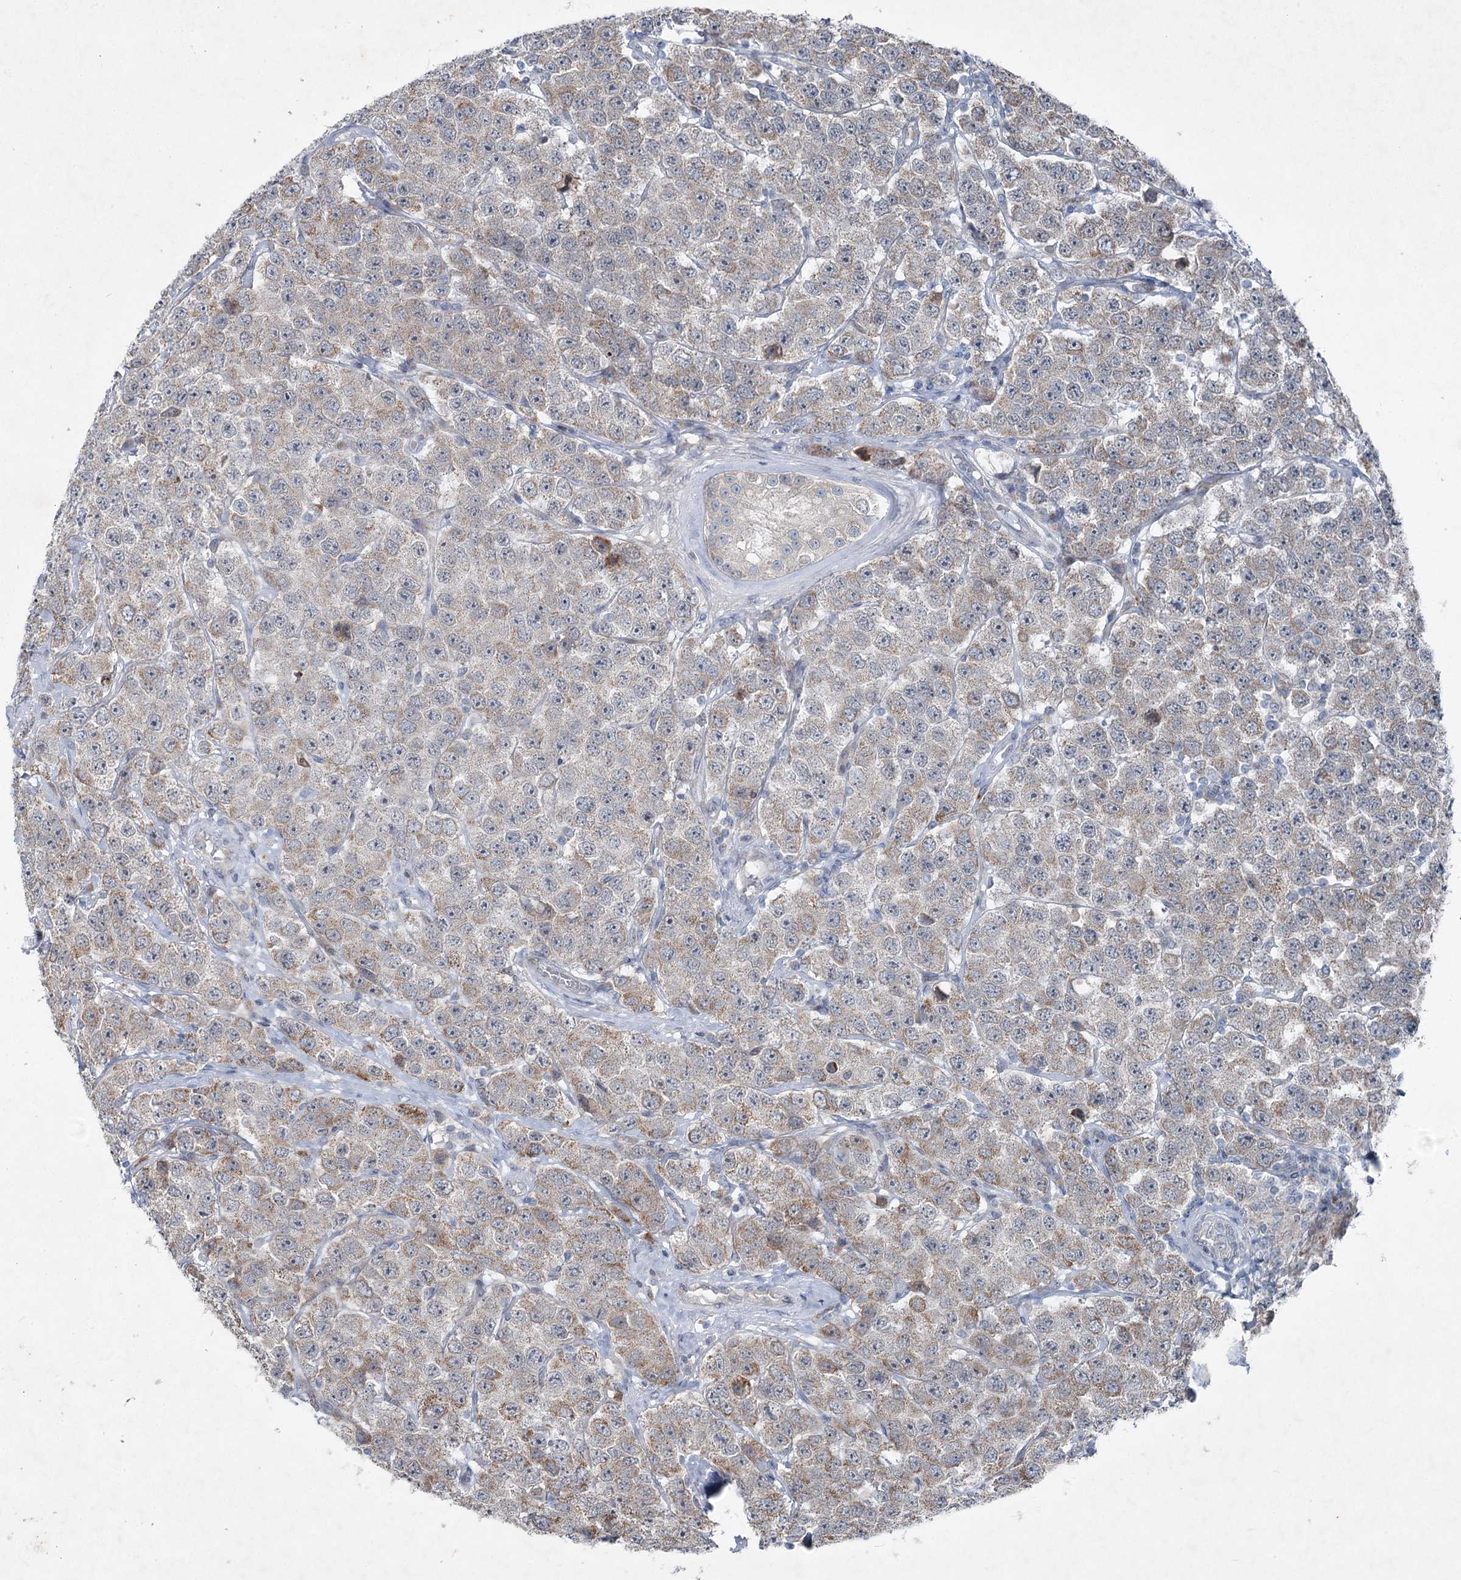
{"staining": {"intensity": "weak", "quantity": "25%-75%", "location": "cytoplasmic/membranous"}, "tissue": "testis cancer", "cell_type": "Tumor cells", "image_type": "cancer", "snomed": [{"axis": "morphology", "description": "Seminoma, NOS"}, {"axis": "topography", "description": "Testis"}], "caption": "DAB immunohistochemical staining of human seminoma (testis) shows weak cytoplasmic/membranous protein staining in approximately 25%-75% of tumor cells.", "gene": "PLA2G12A", "patient": {"sex": "male", "age": 28}}